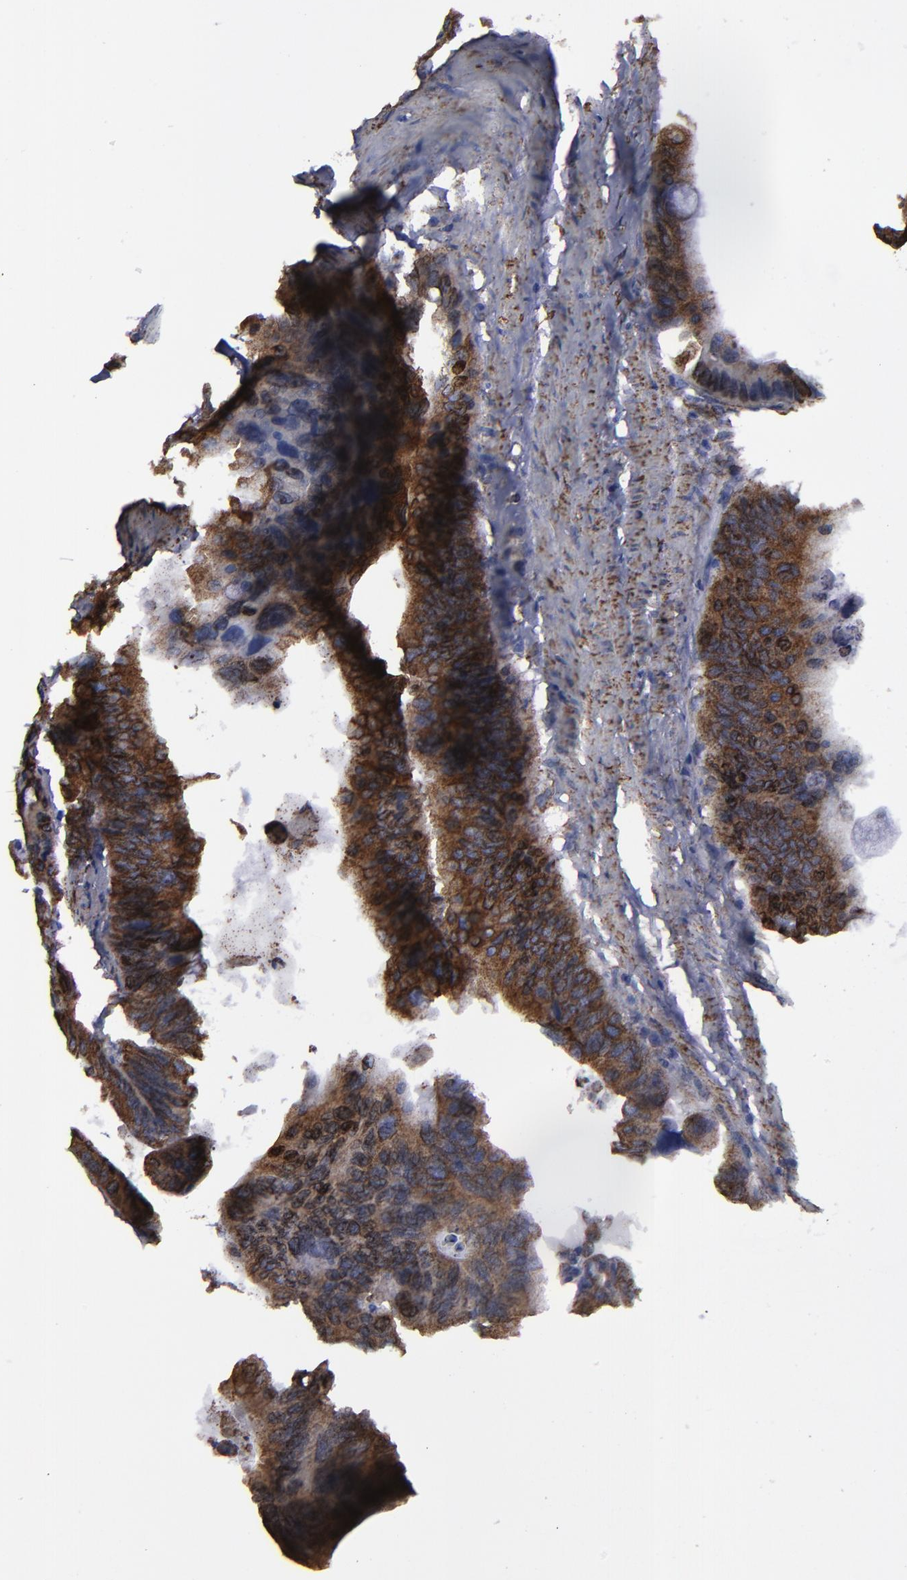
{"staining": {"intensity": "strong", "quantity": ">75%", "location": "cytoplasmic/membranous"}, "tissue": "colorectal cancer", "cell_type": "Tumor cells", "image_type": "cancer", "snomed": [{"axis": "morphology", "description": "Adenocarcinoma, NOS"}, {"axis": "topography", "description": "Colon"}], "caption": "About >75% of tumor cells in human colorectal adenocarcinoma show strong cytoplasmic/membranous protein expression as visualized by brown immunohistochemical staining.", "gene": "ERLIN2", "patient": {"sex": "female", "age": 55}}